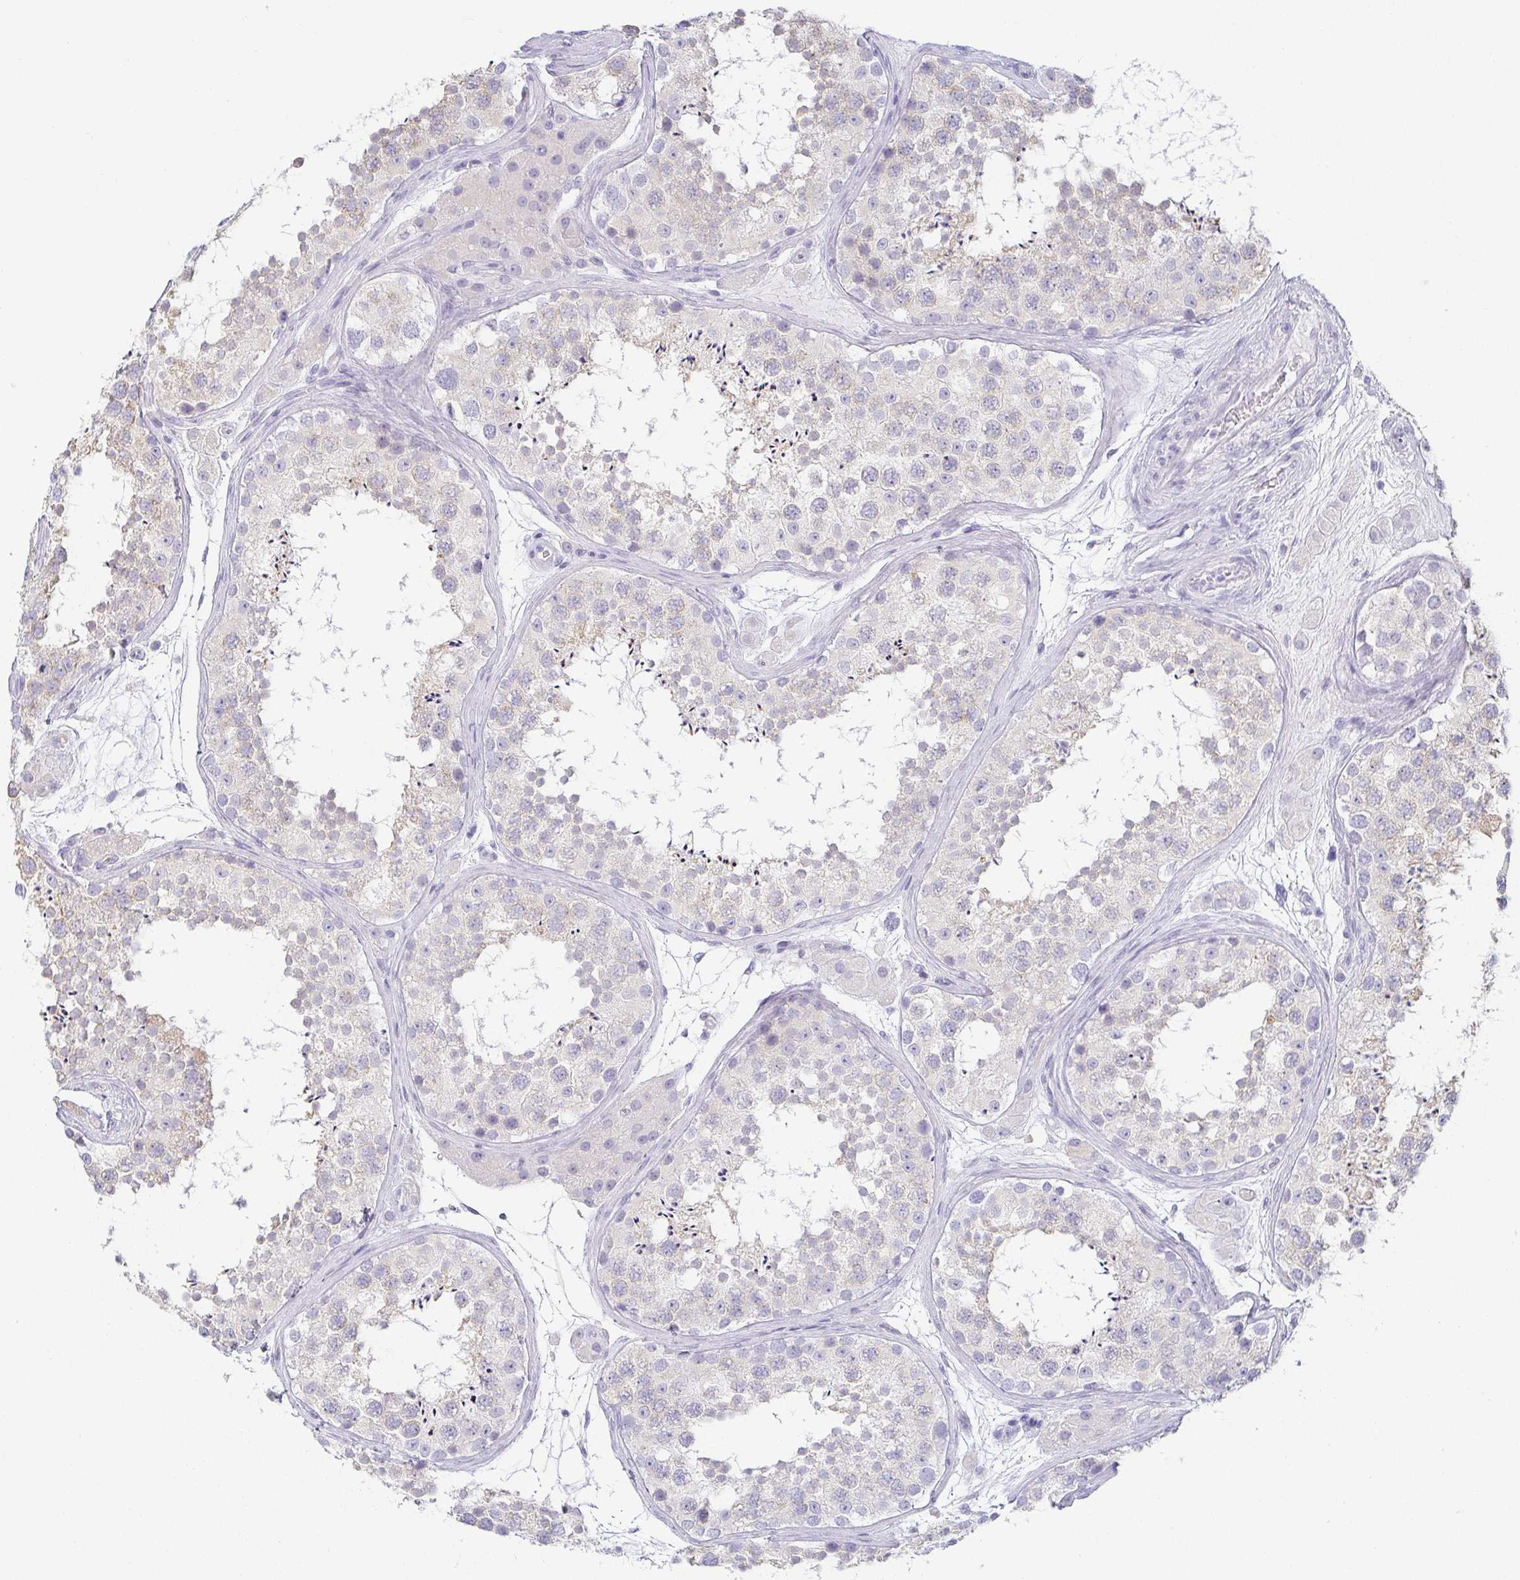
{"staining": {"intensity": "negative", "quantity": "none", "location": "none"}, "tissue": "testis", "cell_type": "Cells in seminiferous ducts", "image_type": "normal", "snomed": [{"axis": "morphology", "description": "Normal tissue, NOS"}, {"axis": "topography", "description": "Testis"}], "caption": "Cells in seminiferous ducts are negative for brown protein staining in normal testis. Nuclei are stained in blue.", "gene": "PRR27", "patient": {"sex": "male", "age": 41}}